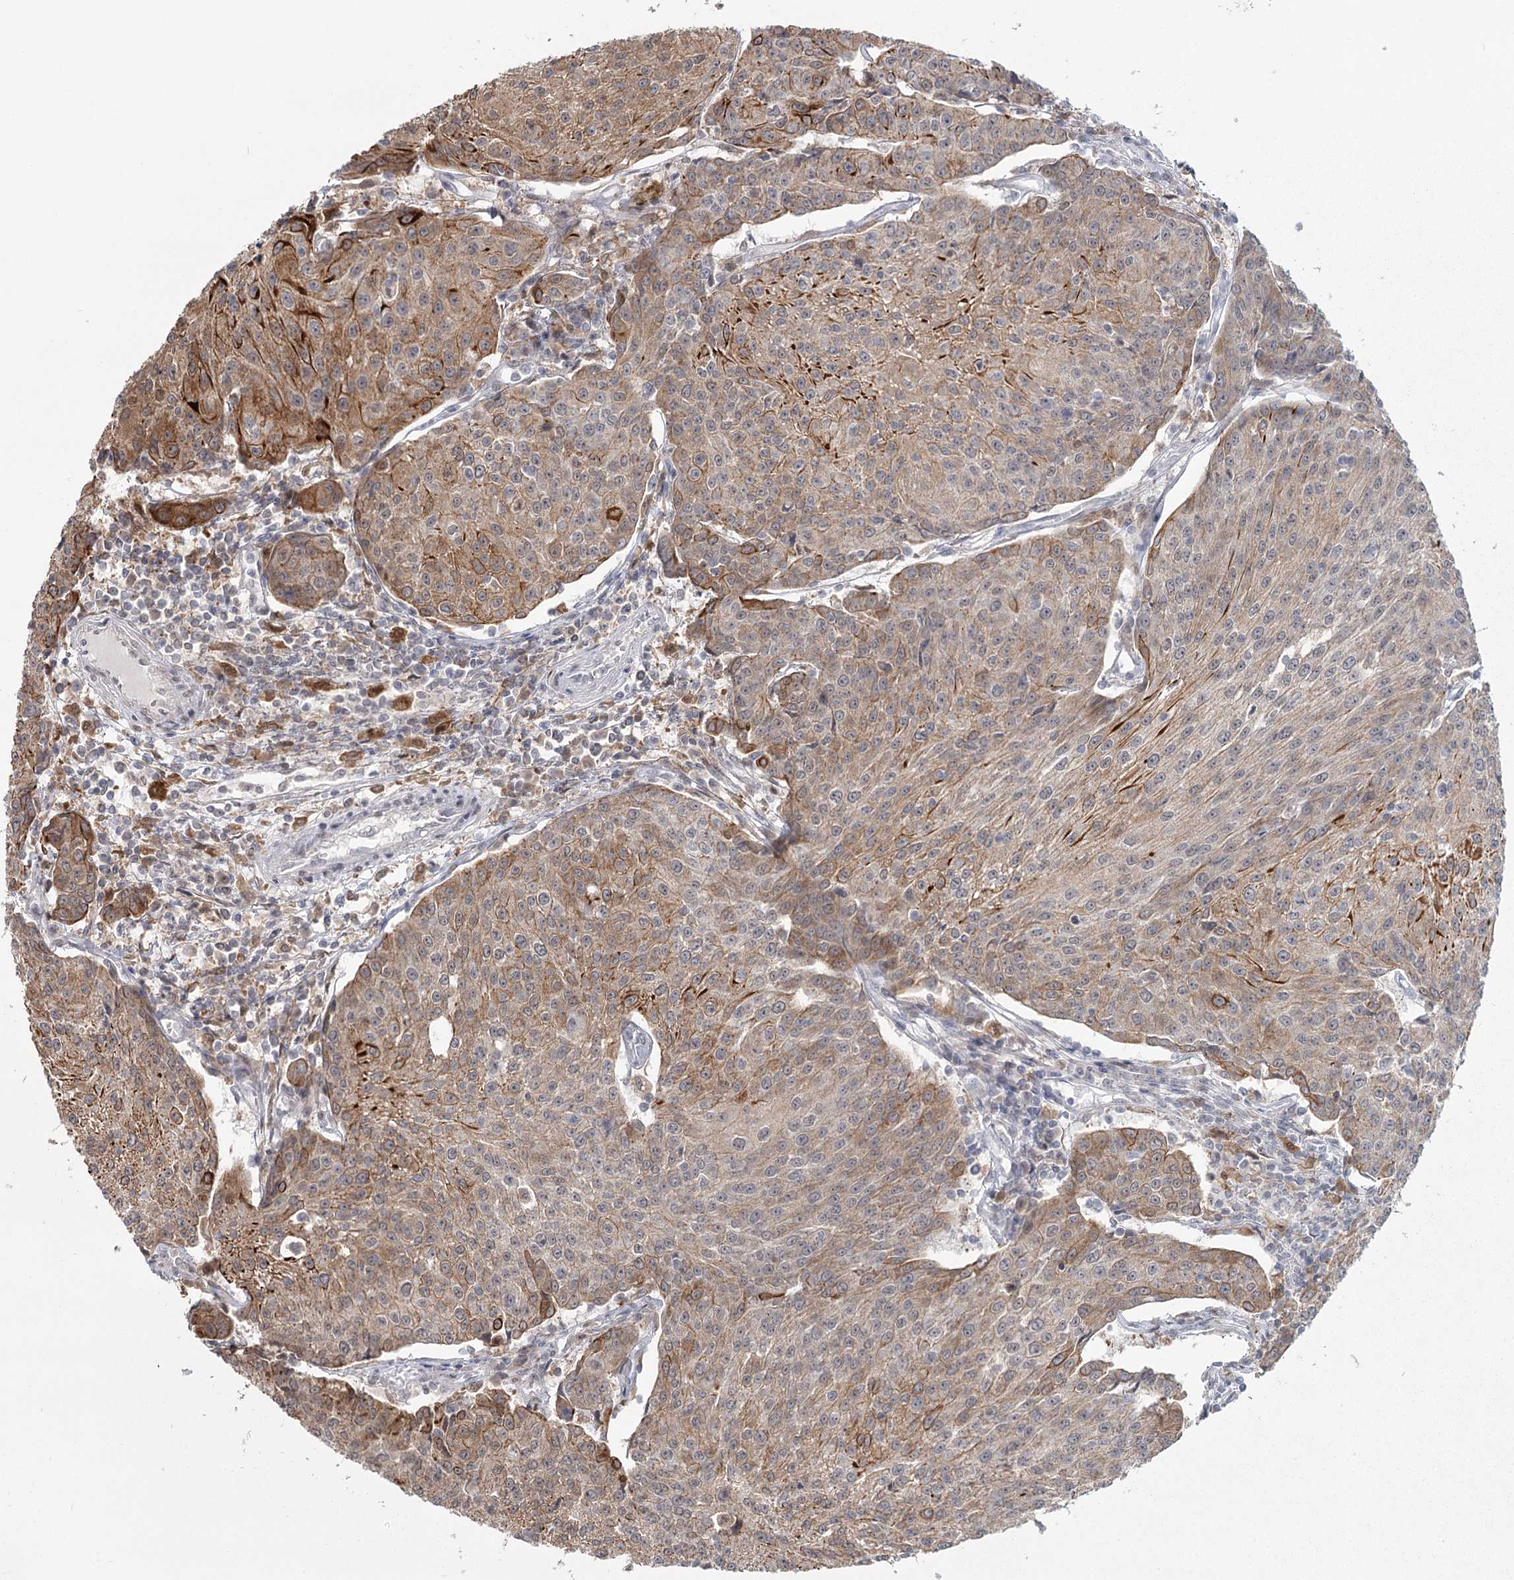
{"staining": {"intensity": "weak", "quantity": ">75%", "location": "cytoplasmic/membranous"}, "tissue": "urothelial cancer", "cell_type": "Tumor cells", "image_type": "cancer", "snomed": [{"axis": "morphology", "description": "Urothelial carcinoma, High grade"}, {"axis": "topography", "description": "Urinary bladder"}], "caption": "Tumor cells reveal low levels of weak cytoplasmic/membranous expression in about >75% of cells in human urothelial carcinoma (high-grade).", "gene": "TMEM70", "patient": {"sex": "female", "age": 85}}